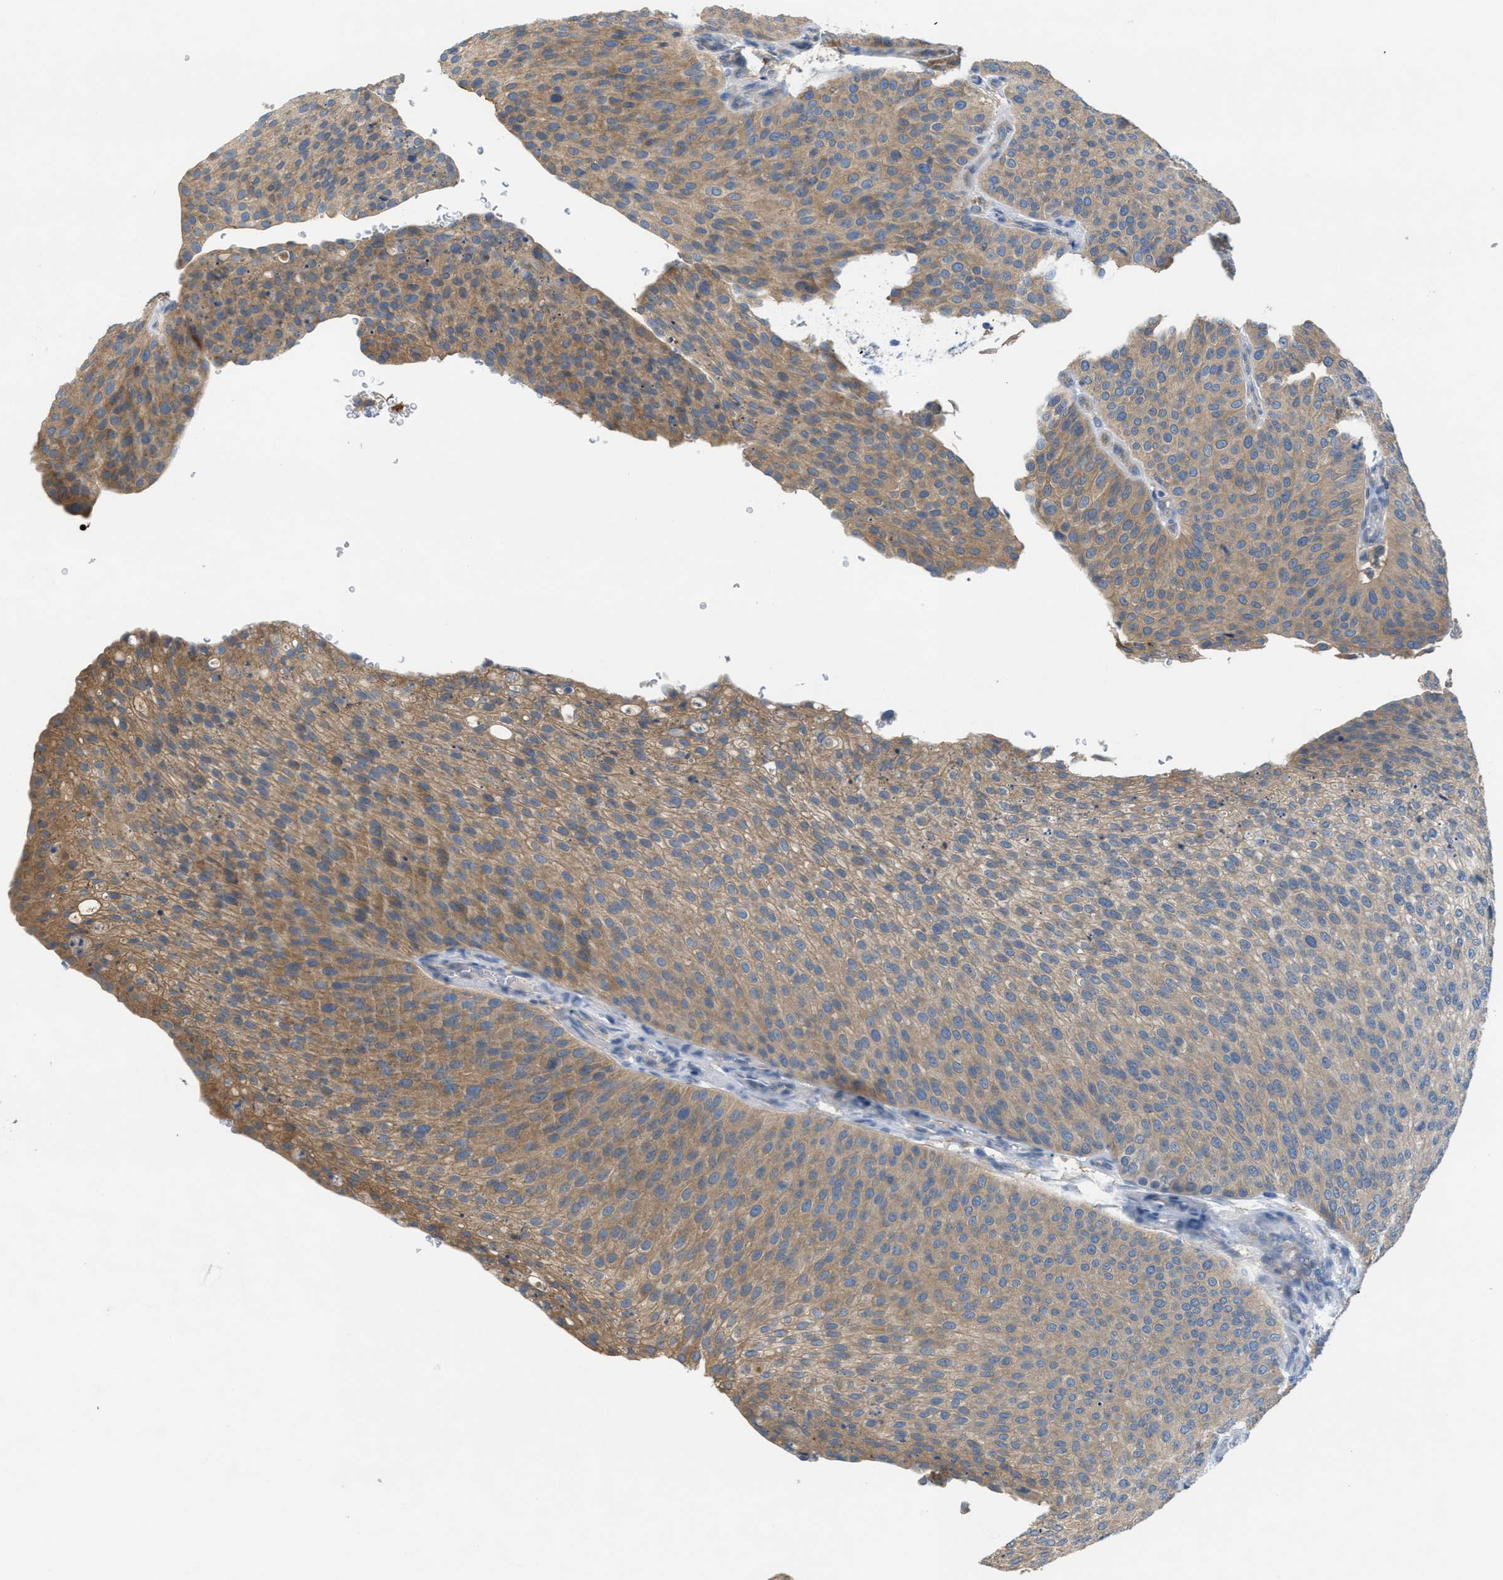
{"staining": {"intensity": "moderate", "quantity": "25%-75%", "location": "cytoplasmic/membranous"}, "tissue": "urothelial cancer", "cell_type": "Tumor cells", "image_type": "cancer", "snomed": [{"axis": "morphology", "description": "Urothelial carcinoma, Low grade"}, {"axis": "topography", "description": "Smooth muscle"}, {"axis": "topography", "description": "Urinary bladder"}], "caption": "A histopathology image of urothelial cancer stained for a protein displays moderate cytoplasmic/membranous brown staining in tumor cells.", "gene": "UBA5", "patient": {"sex": "male", "age": 60}}